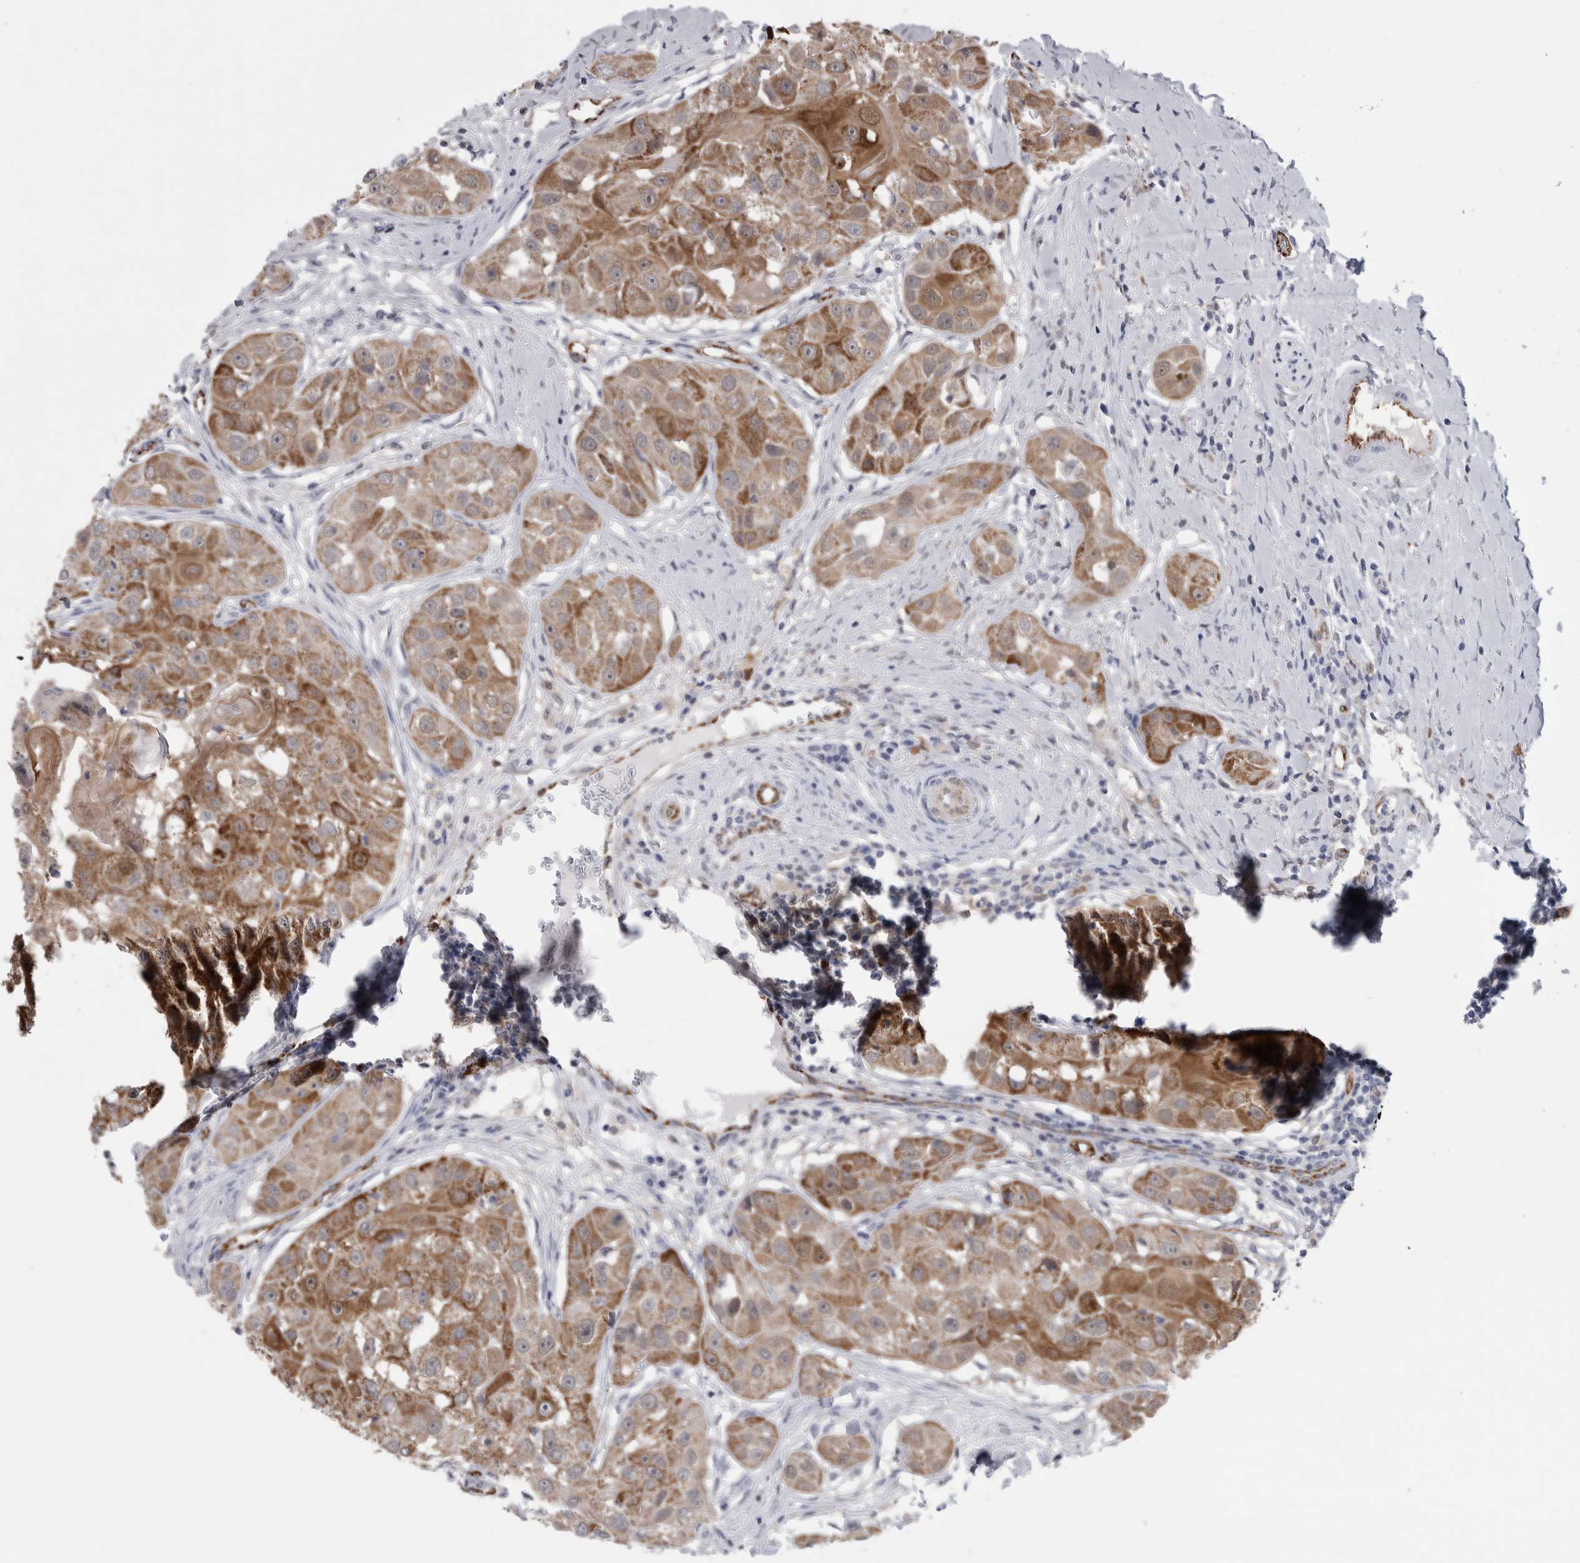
{"staining": {"intensity": "moderate", "quantity": ">75%", "location": "cytoplasmic/membranous"}, "tissue": "head and neck cancer", "cell_type": "Tumor cells", "image_type": "cancer", "snomed": [{"axis": "morphology", "description": "Normal tissue, NOS"}, {"axis": "morphology", "description": "Squamous cell carcinoma, NOS"}, {"axis": "topography", "description": "Skeletal muscle"}, {"axis": "topography", "description": "Head-Neck"}], "caption": "Tumor cells exhibit moderate cytoplasmic/membranous staining in approximately >75% of cells in head and neck squamous cell carcinoma. (Stains: DAB (3,3'-diaminobenzidine) in brown, nuclei in blue, Microscopy: brightfield microscopy at high magnification).", "gene": "ACOT7", "patient": {"sex": "male", "age": 51}}